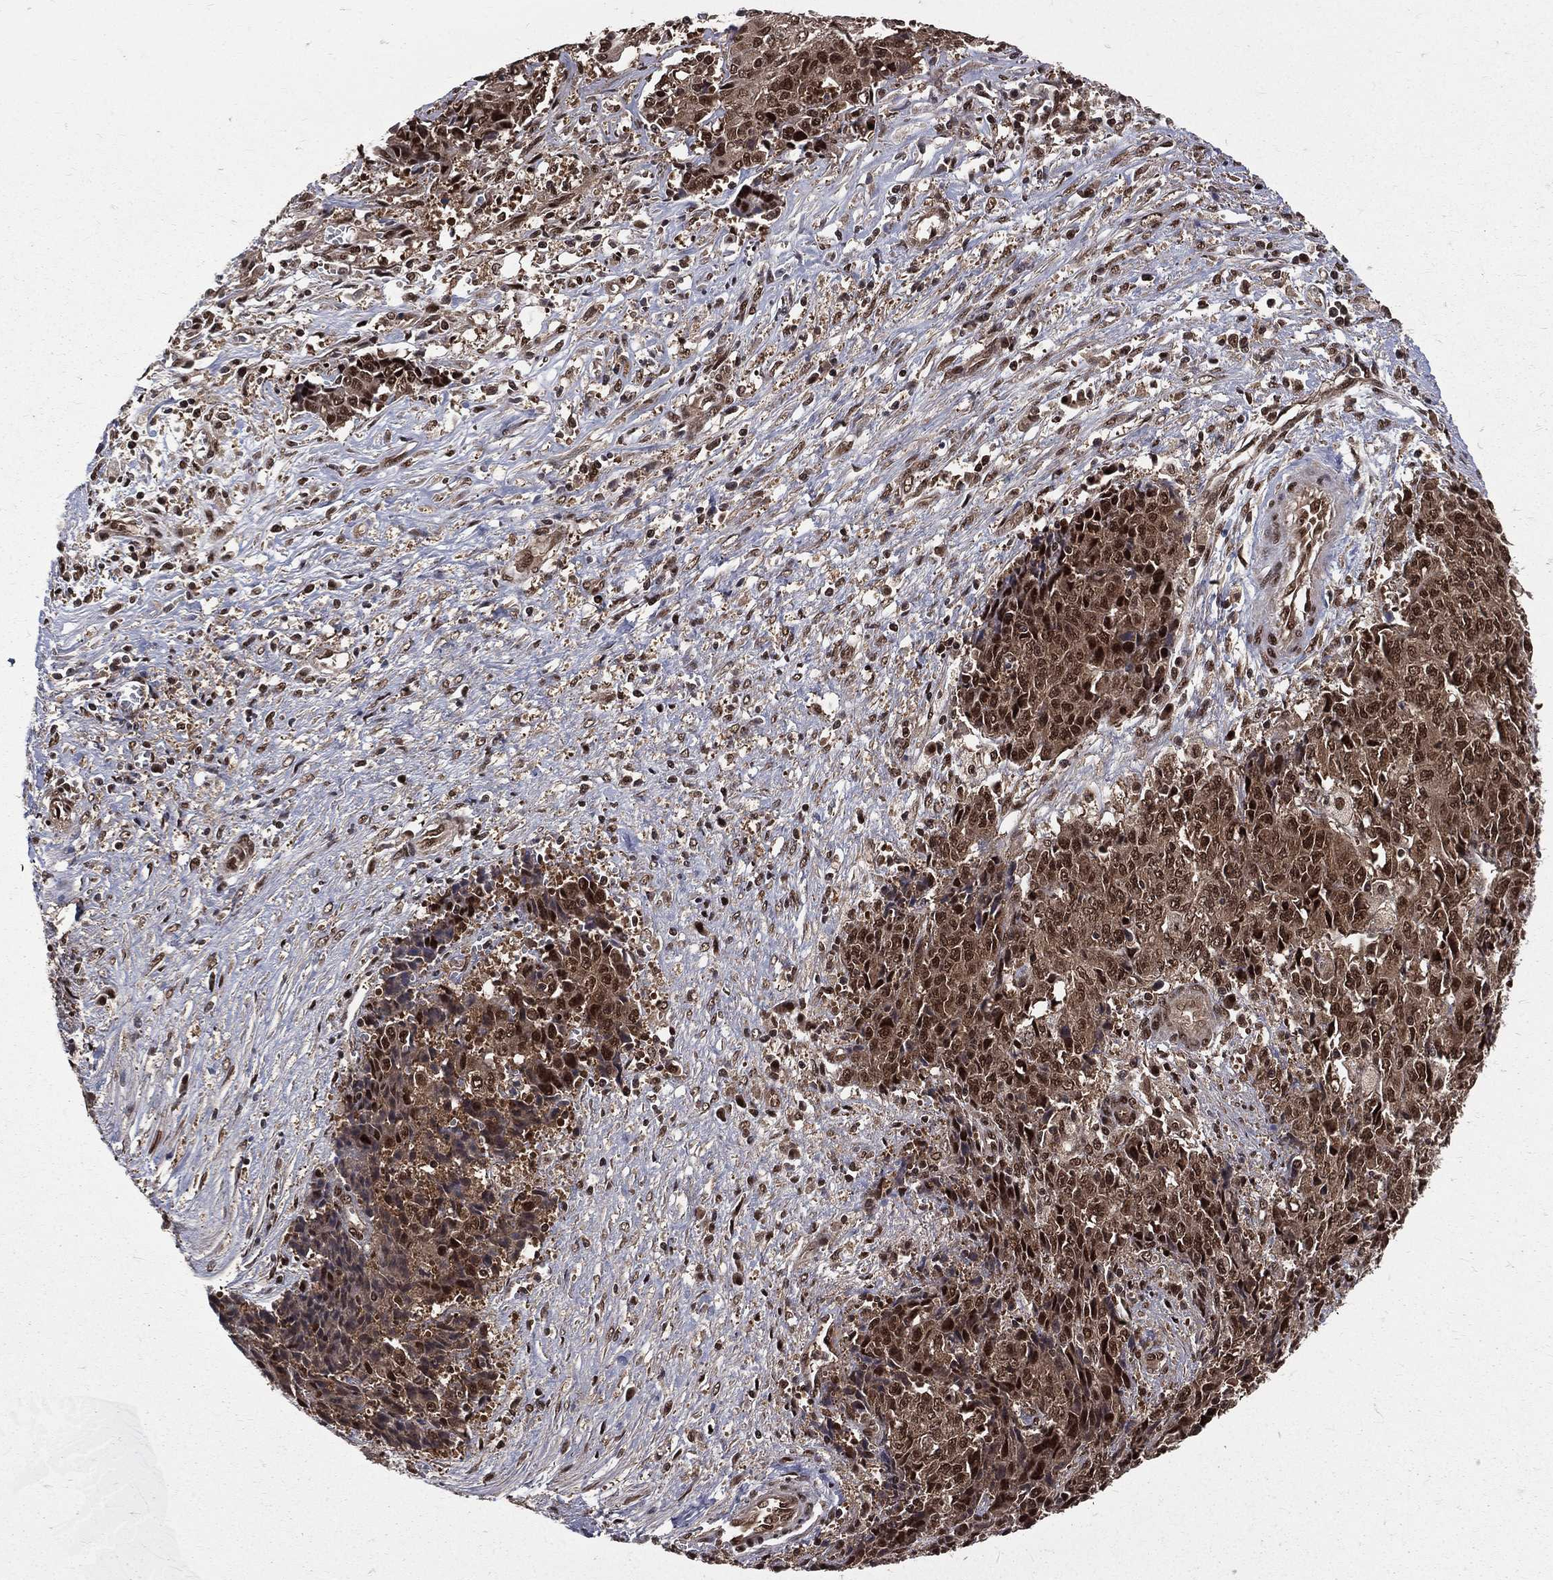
{"staining": {"intensity": "moderate", "quantity": ">75%", "location": "cytoplasmic/membranous,nuclear"}, "tissue": "ovarian cancer", "cell_type": "Tumor cells", "image_type": "cancer", "snomed": [{"axis": "morphology", "description": "Carcinoma, endometroid"}, {"axis": "topography", "description": "Ovary"}], "caption": "About >75% of tumor cells in human endometroid carcinoma (ovarian) demonstrate moderate cytoplasmic/membranous and nuclear protein staining as visualized by brown immunohistochemical staining.", "gene": "COPS4", "patient": {"sex": "female", "age": 42}}